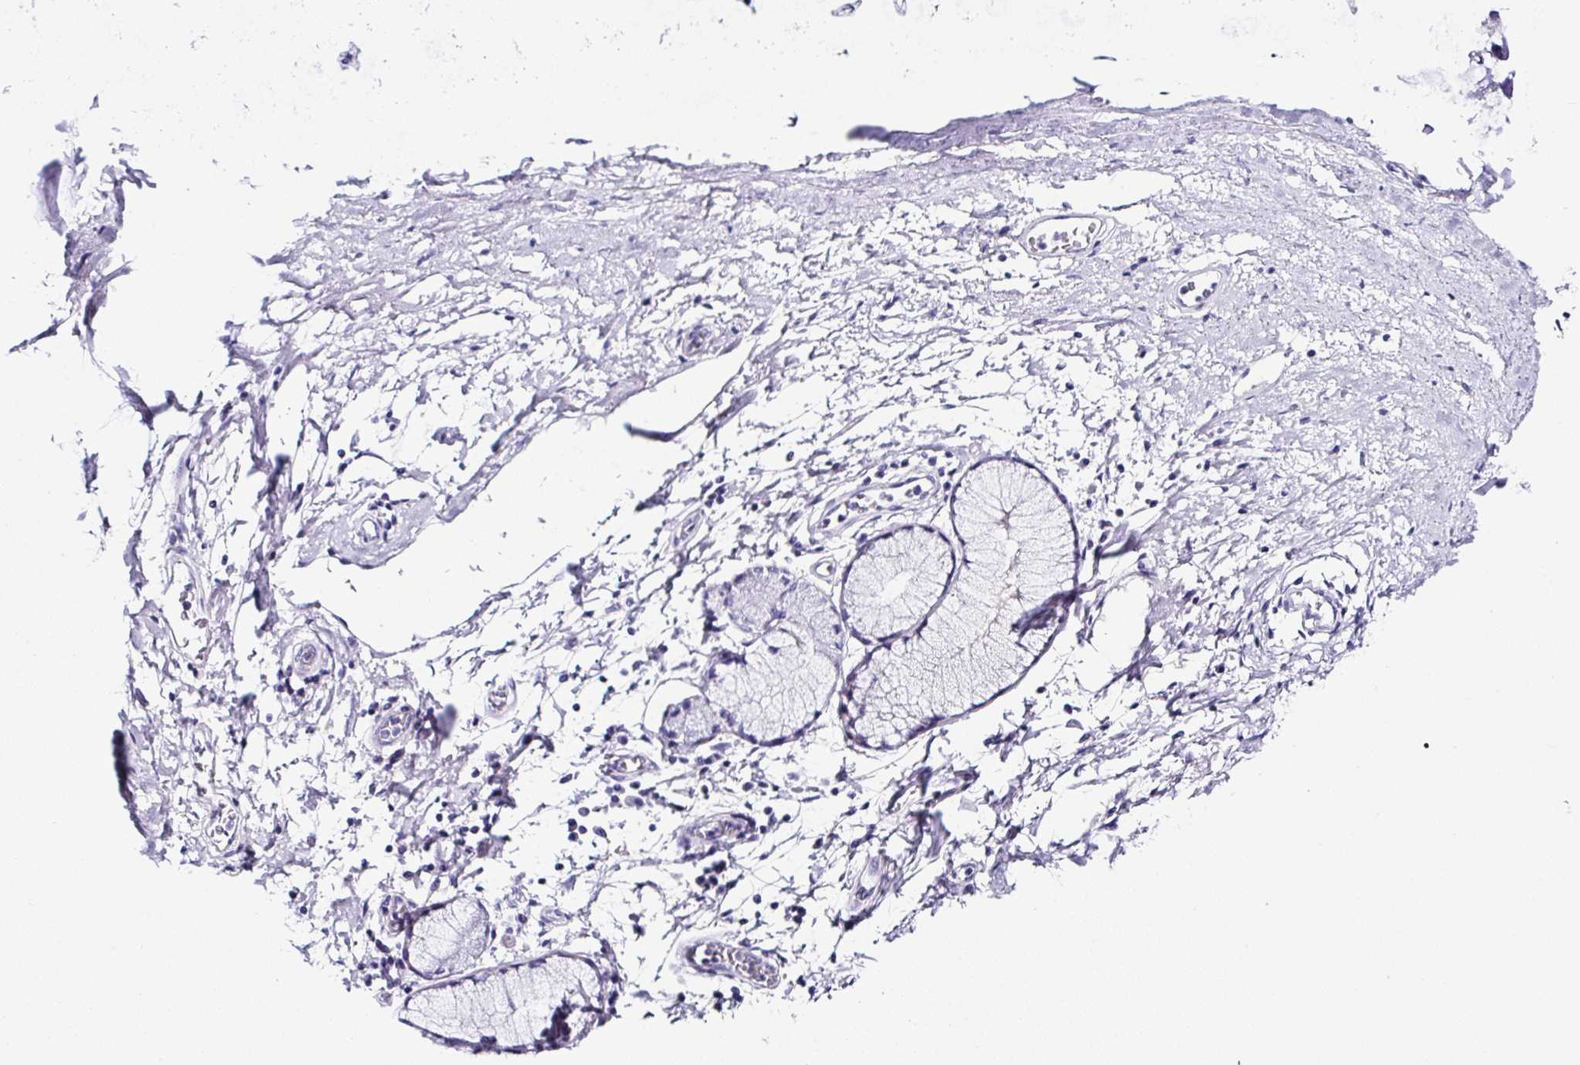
{"staining": {"intensity": "negative", "quantity": "none", "location": "none"}, "tissue": "adipose tissue", "cell_type": "Adipocytes", "image_type": "normal", "snomed": [{"axis": "morphology", "description": "Normal tissue, NOS"}, {"axis": "morphology", "description": "Degeneration, NOS"}, {"axis": "topography", "description": "Cartilage tissue"}, {"axis": "topography", "description": "Lung"}], "caption": "The photomicrograph exhibits no staining of adipocytes in benign adipose tissue.", "gene": "UGT3A1", "patient": {"sex": "female", "age": 61}}